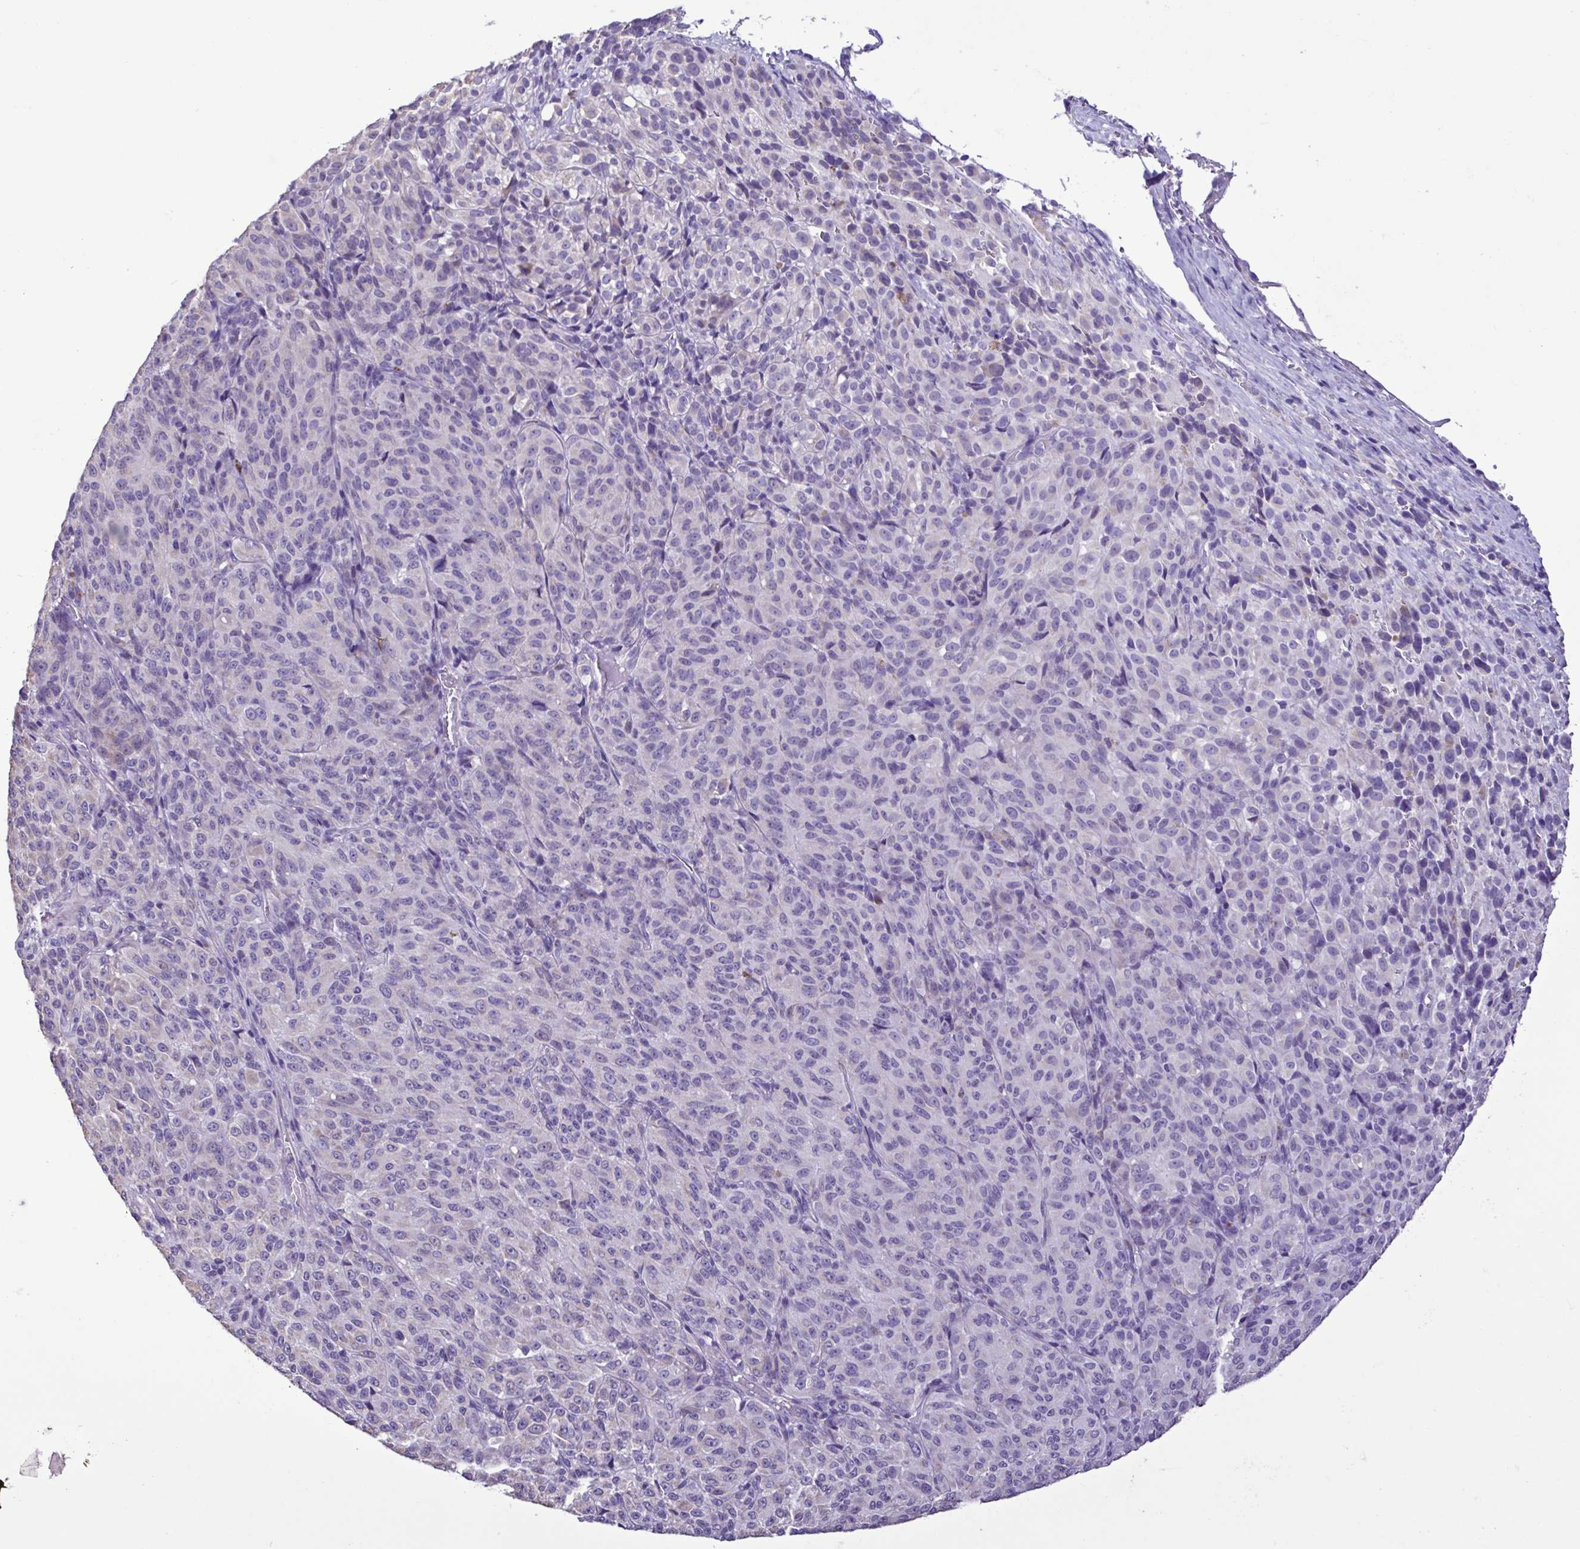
{"staining": {"intensity": "negative", "quantity": "none", "location": "none"}, "tissue": "melanoma", "cell_type": "Tumor cells", "image_type": "cancer", "snomed": [{"axis": "morphology", "description": "Malignant melanoma, Metastatic site"}, {"axis": "topography", "description": "Brain"}], "caption": "Tumor cells show no significant protein staining in melanoma.", "gene": "PLA2G4E", "patient": {"sex": "female", "age": 56}}